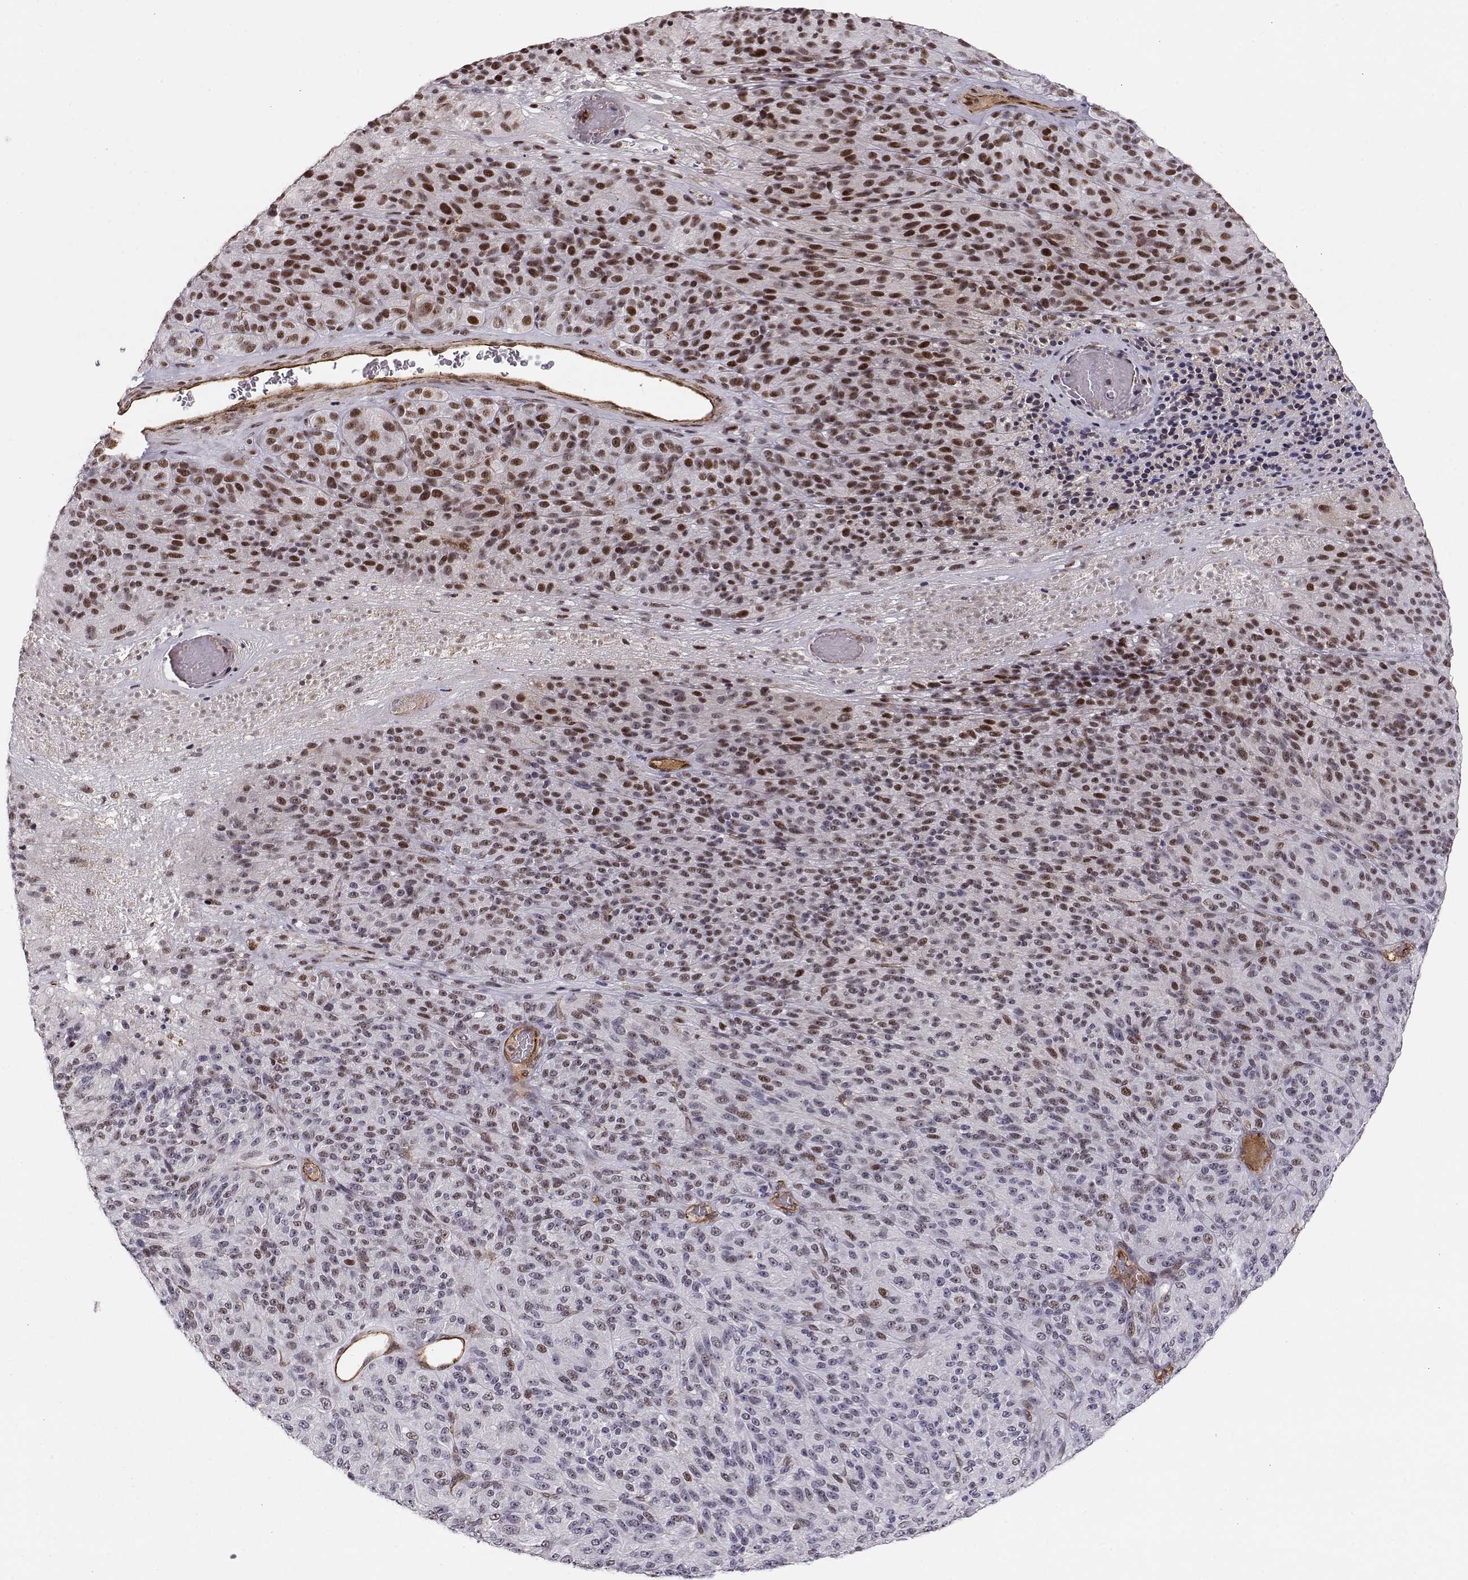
{"staining": {"intensity": "strong", "quantity": "<25%", "location": "nuclear"}, "tissue": "melanoma", "cell_type": "Tumor cells", "image_type": "cancer", "snomed": [{"axis": "morphology", "description": "Malignant melanoma, Metastatic site"}, {"axis": "topography", "description": "Brain"}], "caption": "IHC staining of melanoma, which displays medium levels of strong nuclear positivity in approximately <25% of tumor cells indicating strong nuclear protein staining. The staining was performed using DAB (brown) for protein detection and nuclei were counterstained in hematoxylin (blue).", "gene": "CIR1", "patient": {"sex": "female", "age": 56}}